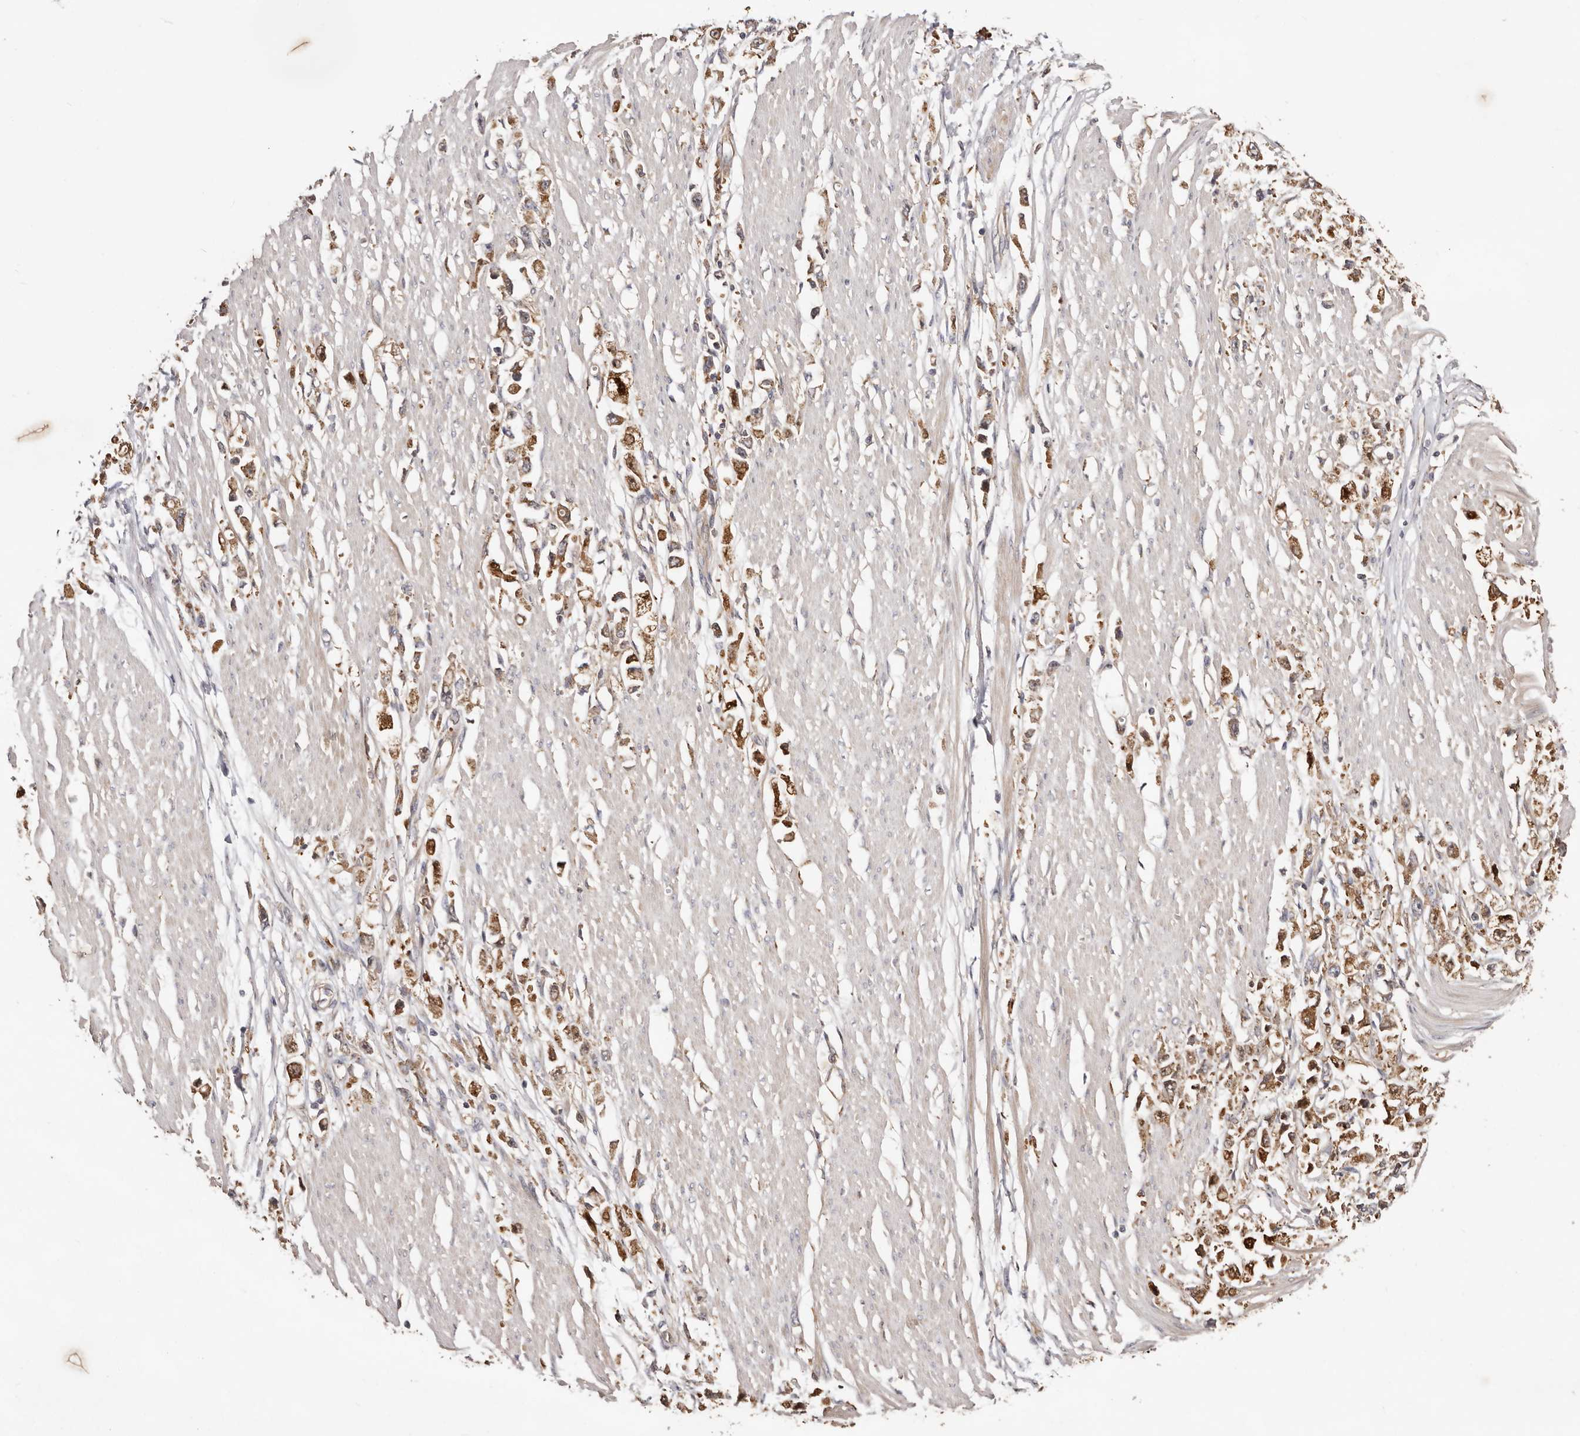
{"staining": {"intensity": "moderate", "quantity": ">75%", "location": "cytoplasmic/membranous"}, "tissue": "stomach cancer", "cell_type": "Tumor cells", "image_type": "cancer", "snomed": [{"axis": "morphology", "description": "Adenocarcinoma, NOS"}, {"axis": "topography", "description": "Stomach"}], "caption": "High-power microscopy captured an immunohistochemistry (IHC) photomicrograph of adenocarcinoma (stomach), revealing moderate cytoplasmic/membranous expression in approximately >75% of tumor cells.", "gene": "LRRC25", "patient": {"sex": "female", "age": 59}}